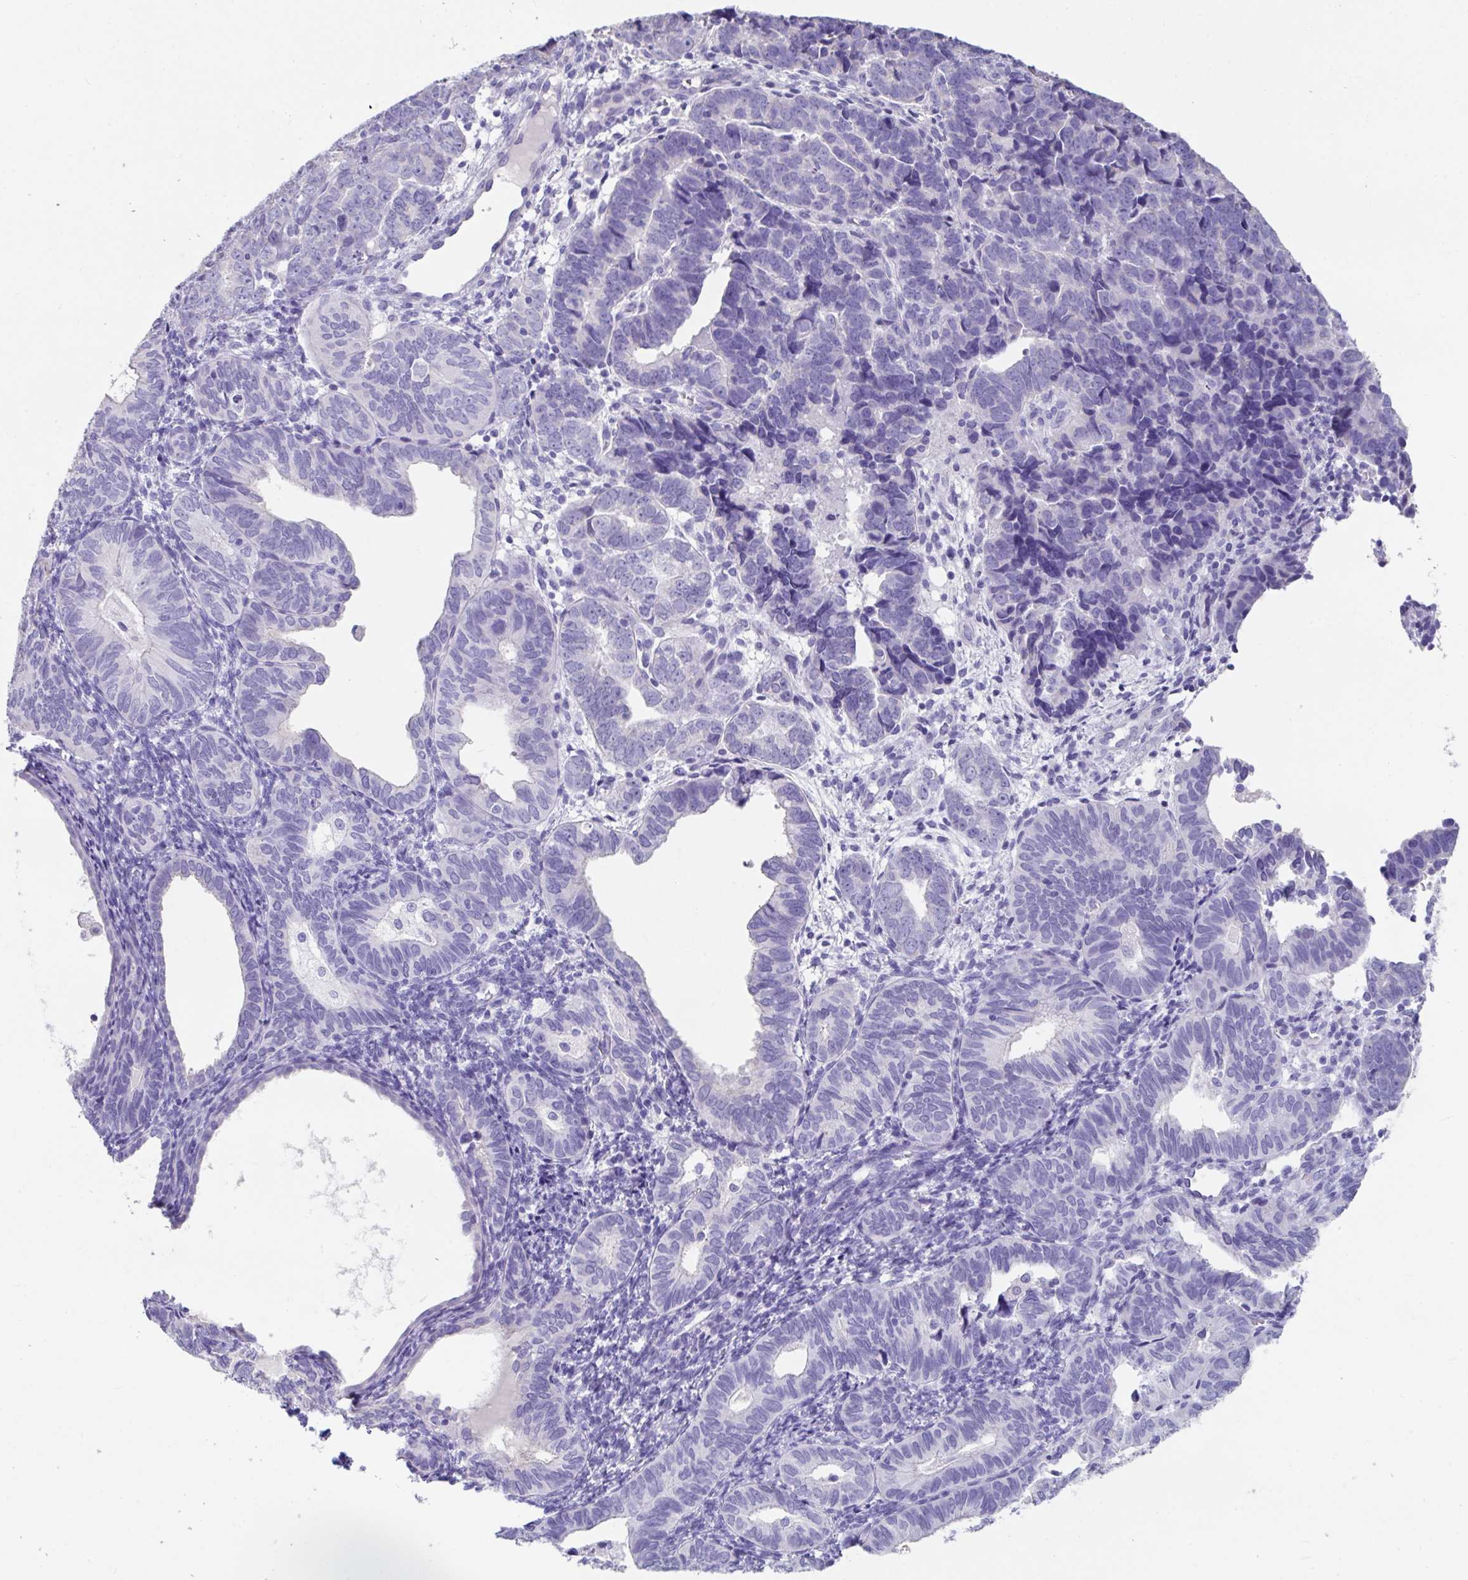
{"staining": {"intensity": "negative", "quantity": "none", "location": "none"}, "tissue": "endometrial cancer", "cell_type": "Tumor cells", "image_type": "cancer", "snomed": [{"axis": "morphology", "description": "Adenocarcinoma, NOS"}, {"axis": "topography", "description": "Endometrium"}], "caption": "Histopathology image shows no significant protein positivity in tumor cells of endometrial adenocarcinoma. Brightfield microscopy of IHC stained with DAB (brown) and hematoxylin (blue), captured at high magnification.", "gene": "SLC44A4", "patient": {"sex": "female", "age": 82}}